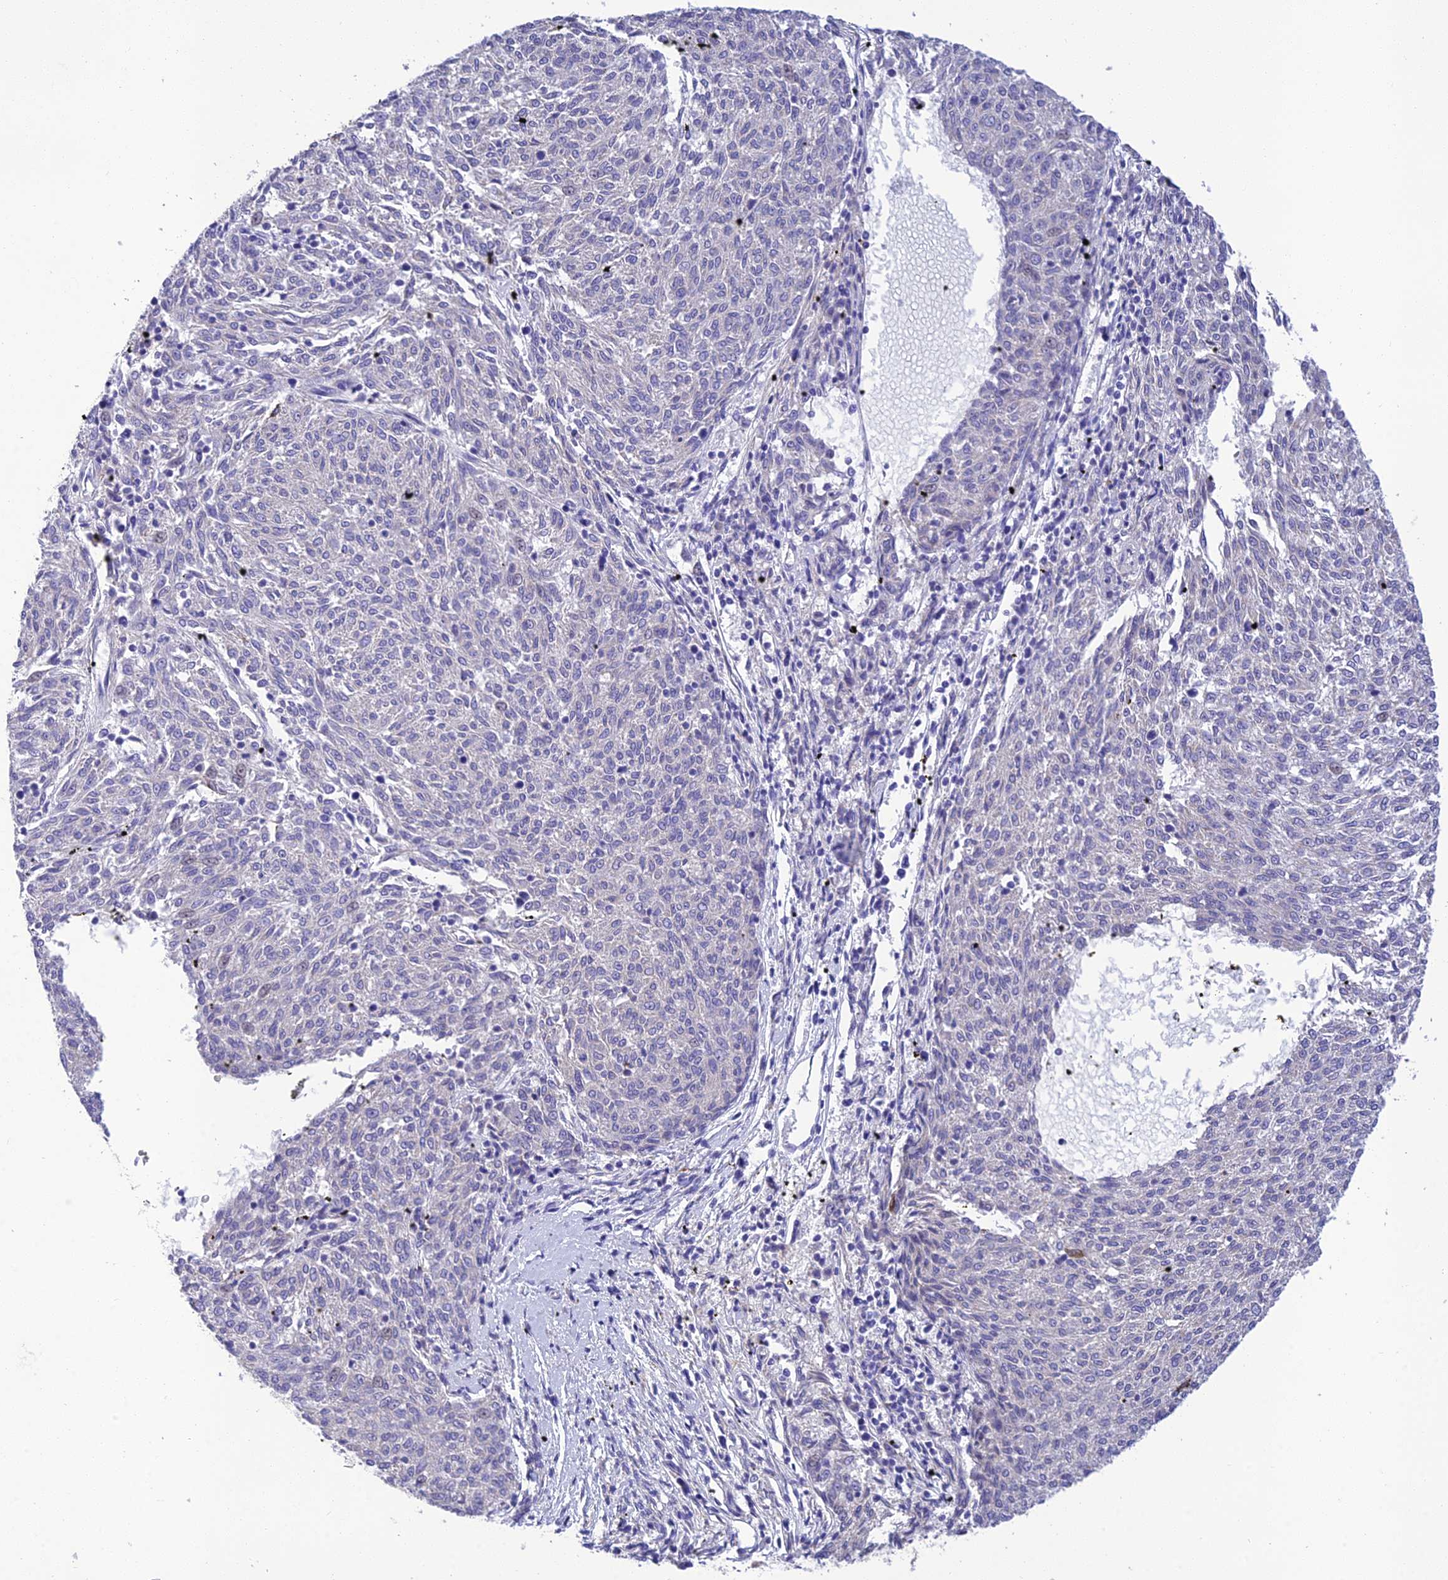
{"staining": {"intensity": "negative", "quantity": "none", "location": "none"}, "tissue": "melanoma", "cell_type": "Tumor cells", "image_type": "cancer", "snomed": [{"axis": "morphology", "description": "Malignant melanoma, NOS"}, {"axis": "topography", "description": "Skin"}], "caption": "DAB immunohistochemical staining of malignant melanoma displays no significant positivity in tumor cells.", "gene": "MS4A5", "patient": {"sex": "female", "age": 72}}